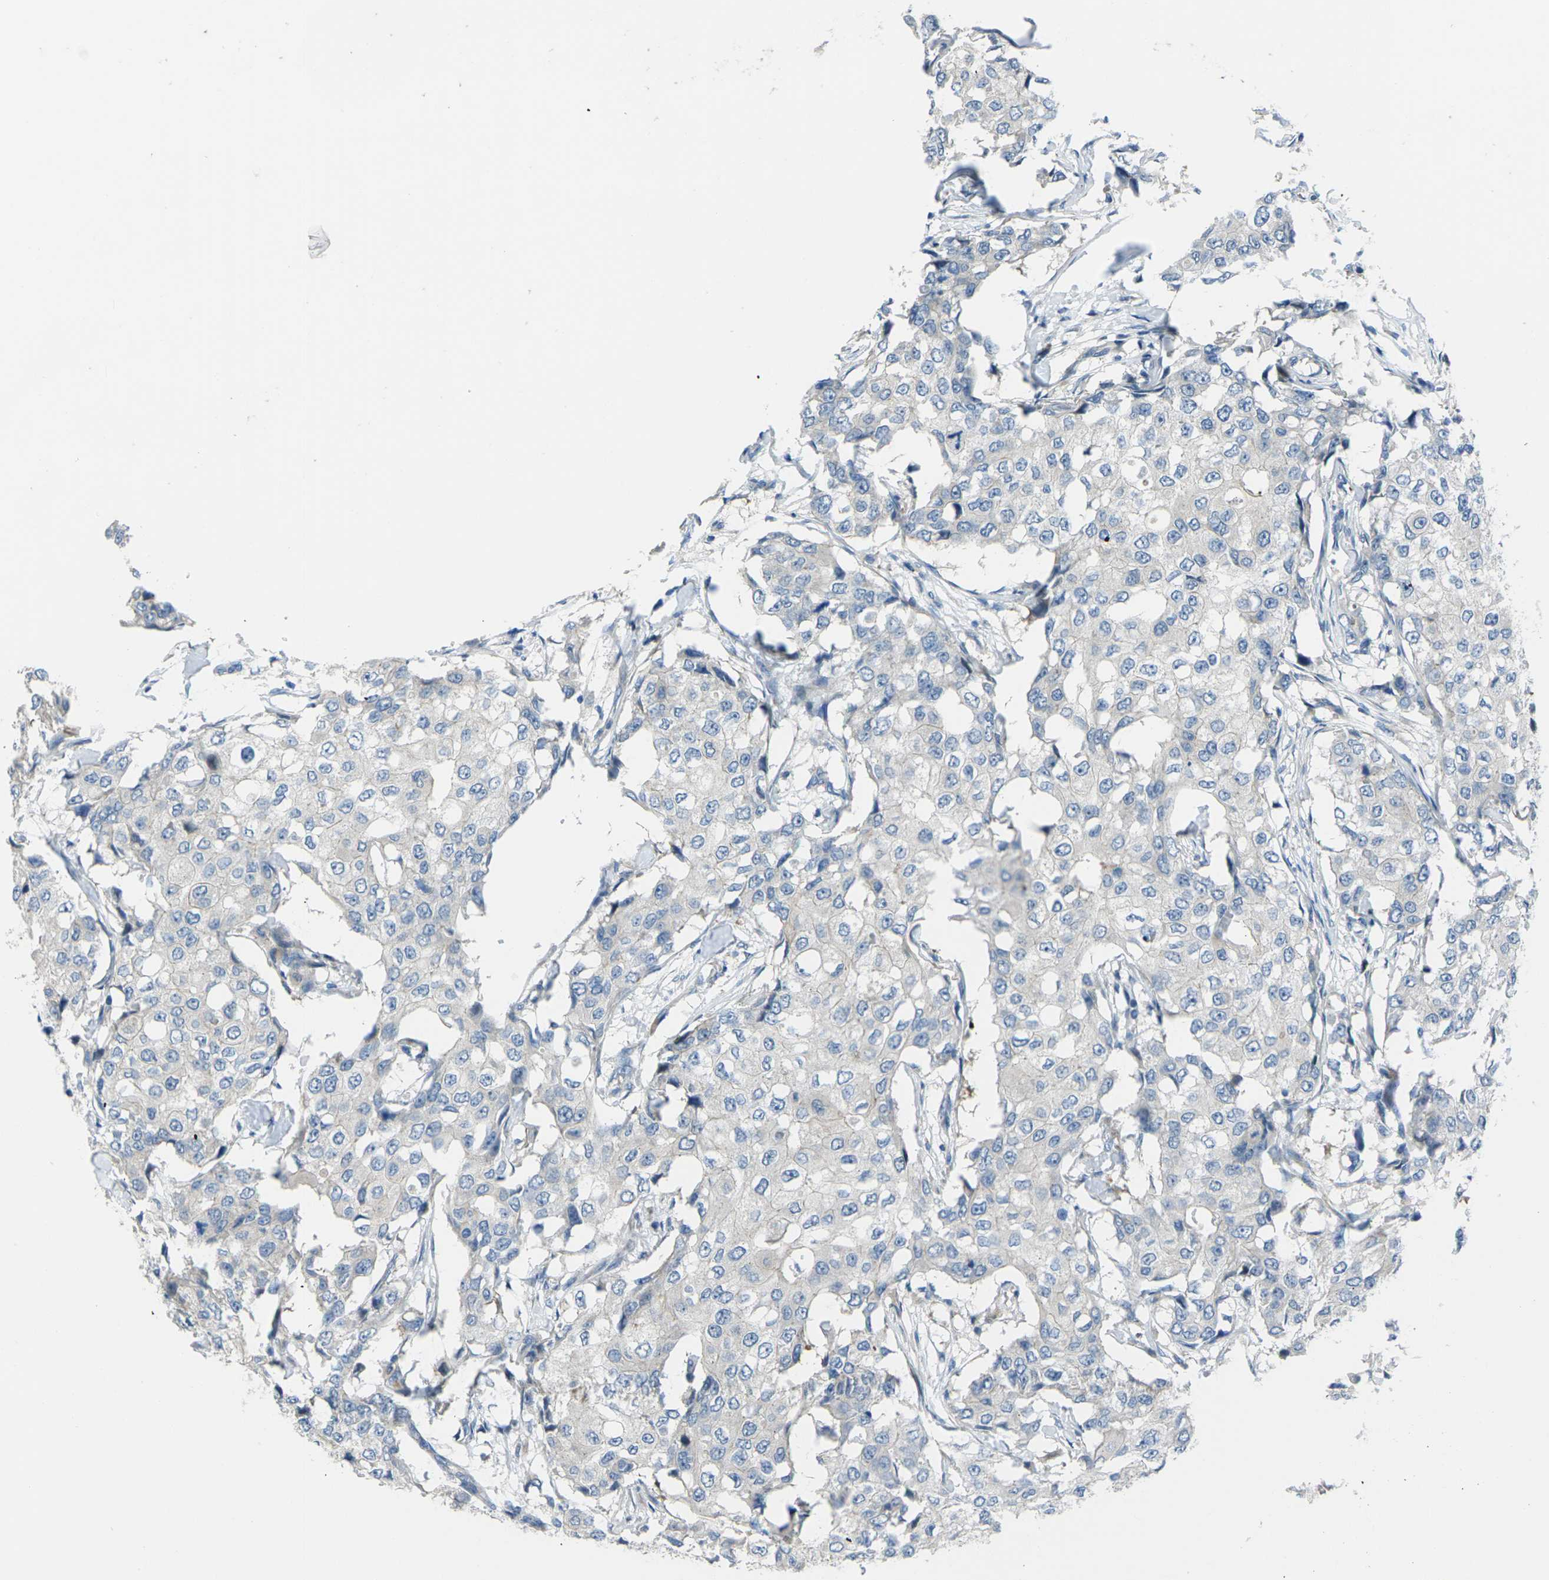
{"staining": {"intensity": "negative", "quantity": "none", "location": "none"}, "tissue": "breast cancer", "cell_type": "Tumor cells", "image_type": "cancer", "snomed": [{"axis": "morphology", "description": "Duct carcinoma"}, {"axis": "topography", "description": "Breast"}], "caption": "Immunohistochemistry histopathology image of breast cancer stained for a protein (brown), which demonstrates no expression in tumor cells.", "gene": "EDNRA", "patient": {"sex": "female", "age": 27}}